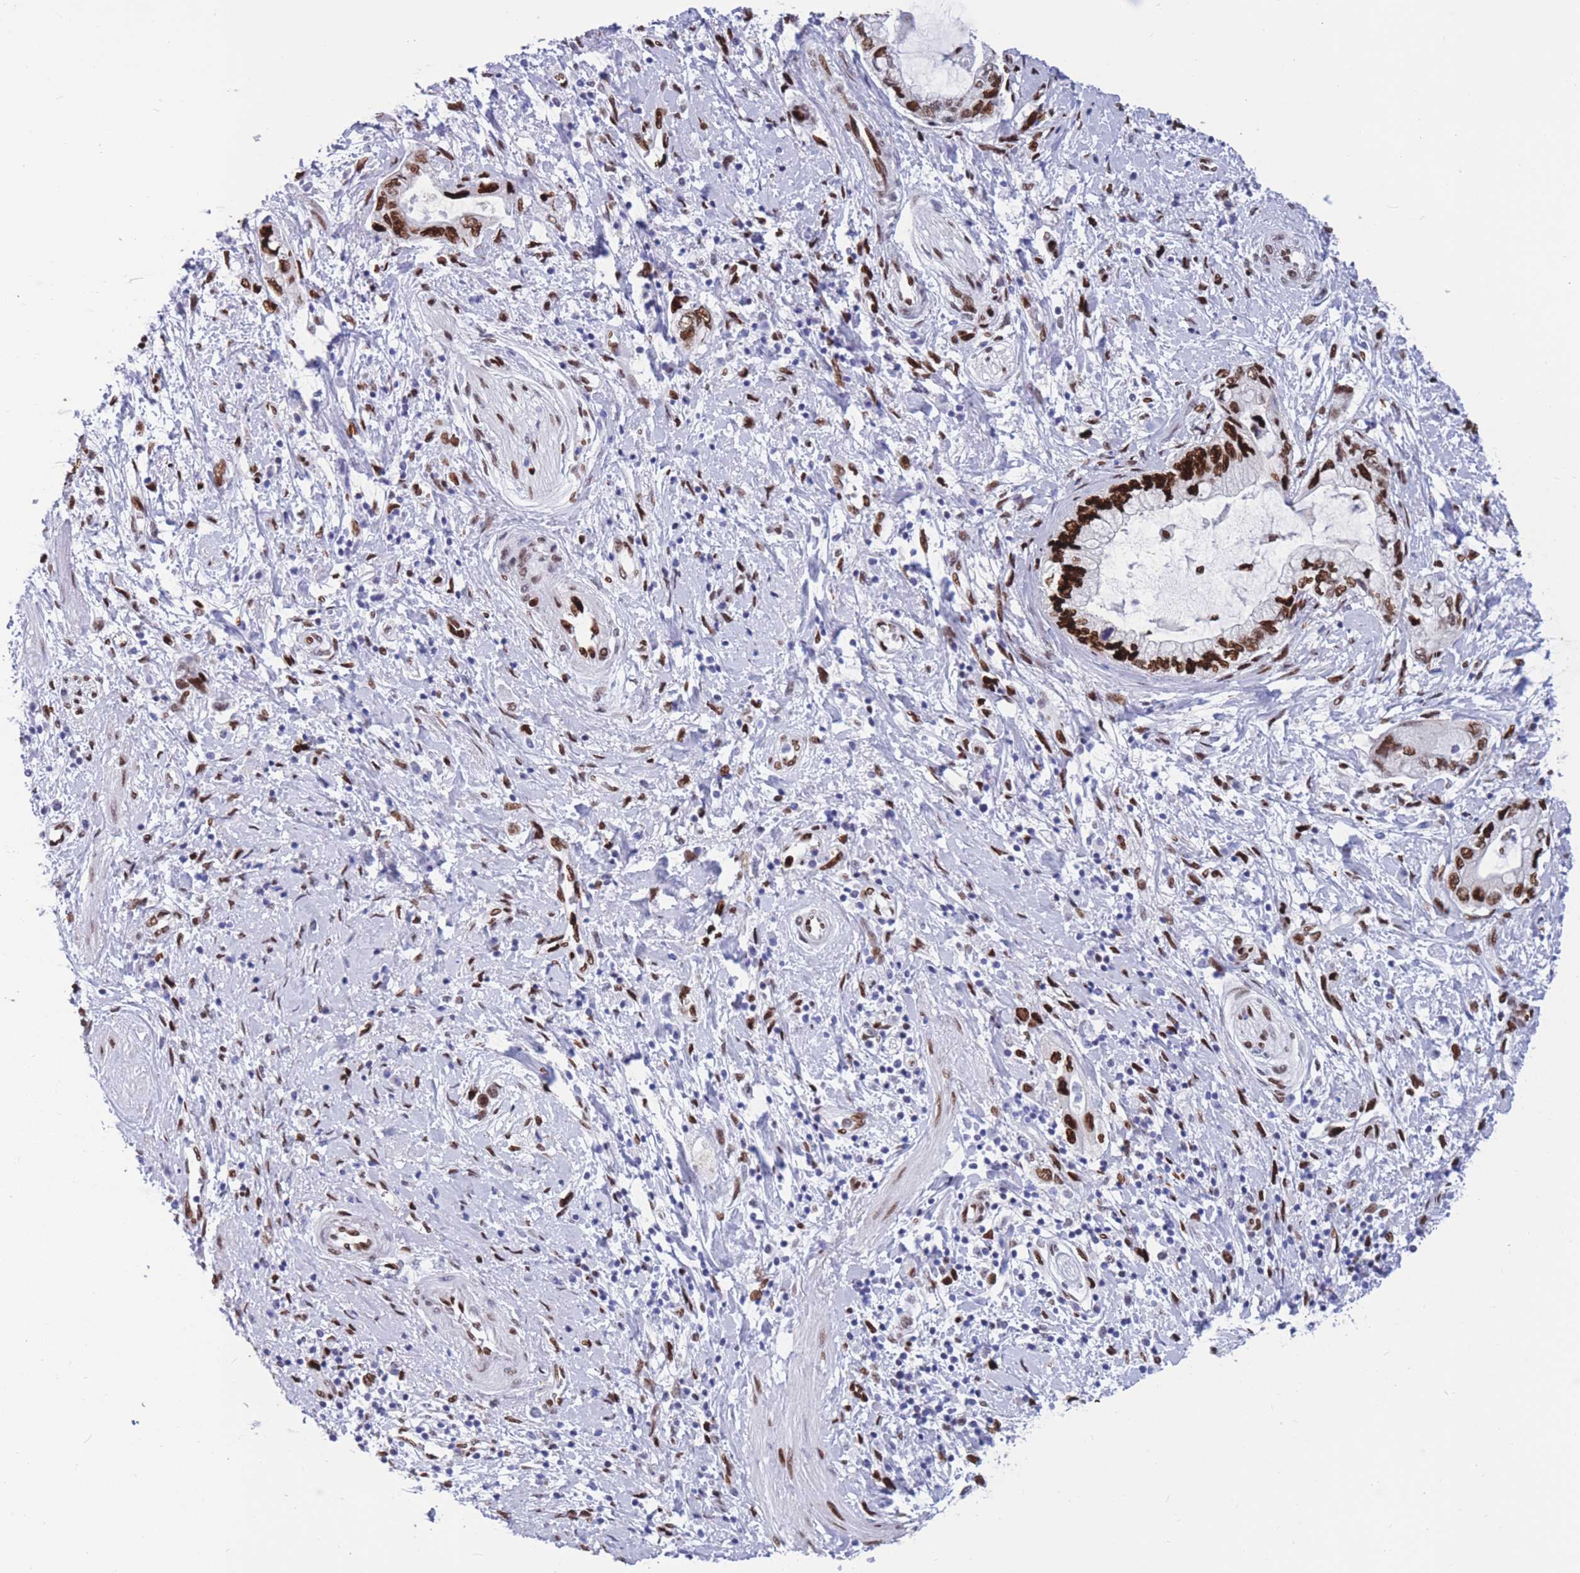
{"staining": {"intensity": "strong", "quantity": ">75%", "location": "nuclear"}, "tissue": "pancreatic cancer", "cell_type": "Tumor cells", "image_type": "cancer", "snomed": [{"axis": "morphology", "description": "Adenocarcinoma, NOS"}, {"axis": "topography", "description": "Pancreas"}], "caption": "High-magnification brightfield microscopy of pancreatic cancer stained with DAB (brown) and counterstained with hematoxylin (blue). tumor cells exhibit strong nuclear positivity is seen in about>75% of cells.", "gene": "NASP", "patient": {"sex": "female", "age": 73}}